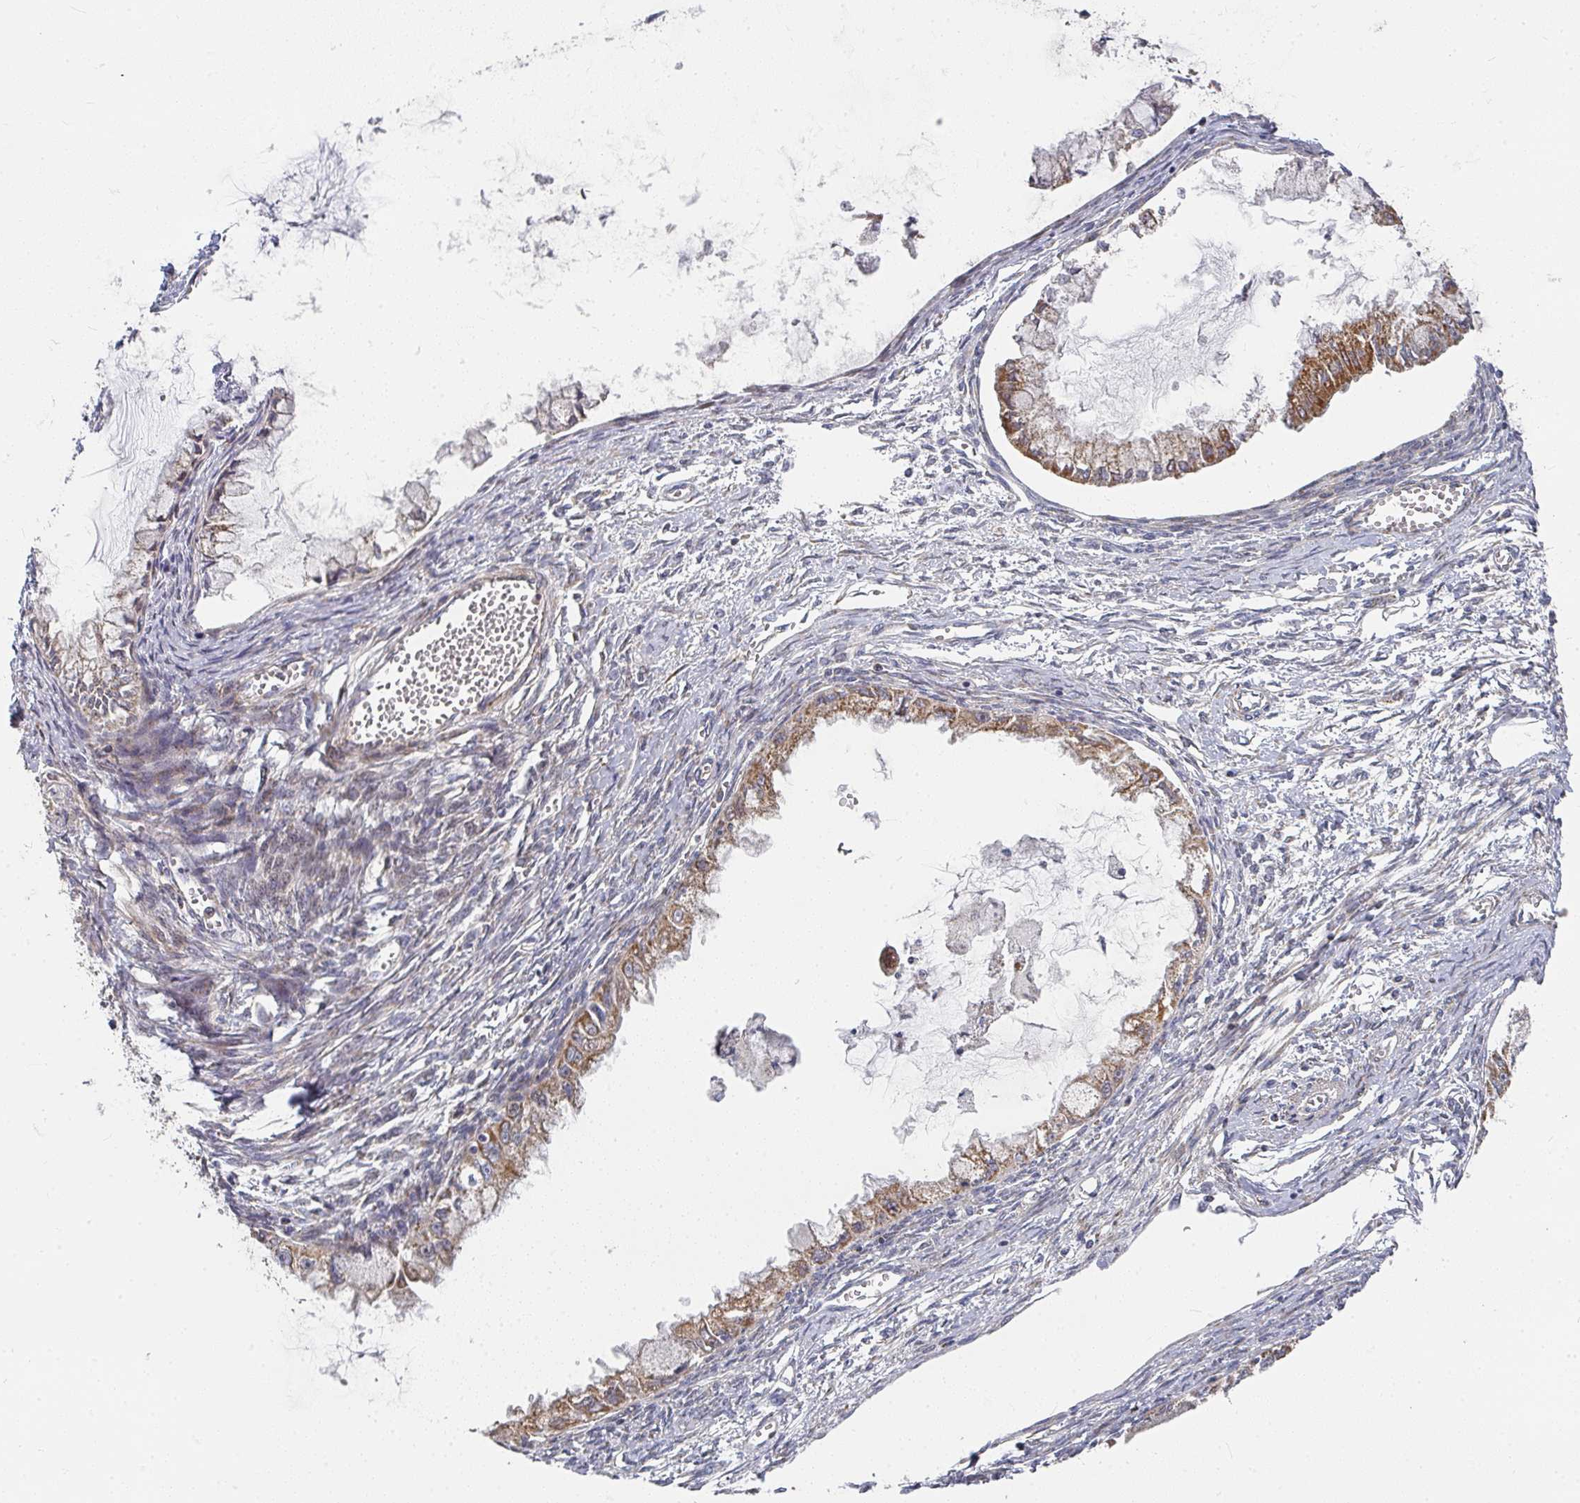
{"staining": {"intensity": "strong", "quantity": "<25%", "location": "cytoplasmic/membranous"}, "tissue": "ovarian cancer", "cell_type": "Tumor cells", "image_type": "cancer", "snomed": [{"axis": "morphology", "description": "Cystadenocarcinoma, mucinous, NOS"}, {"axis": "topography", "description": "Ovary"}], "caption": "Immunohistochemistry (IHC) (DAB (3,3'-diaminobenzidine)) staining of ovarian cancer reveals strong cytoplasmic/membranous protein positivity in approximately <25% of tumor cells.", "gene": "RHEBL1", "patient": {"sex": "female", "age": 34}}